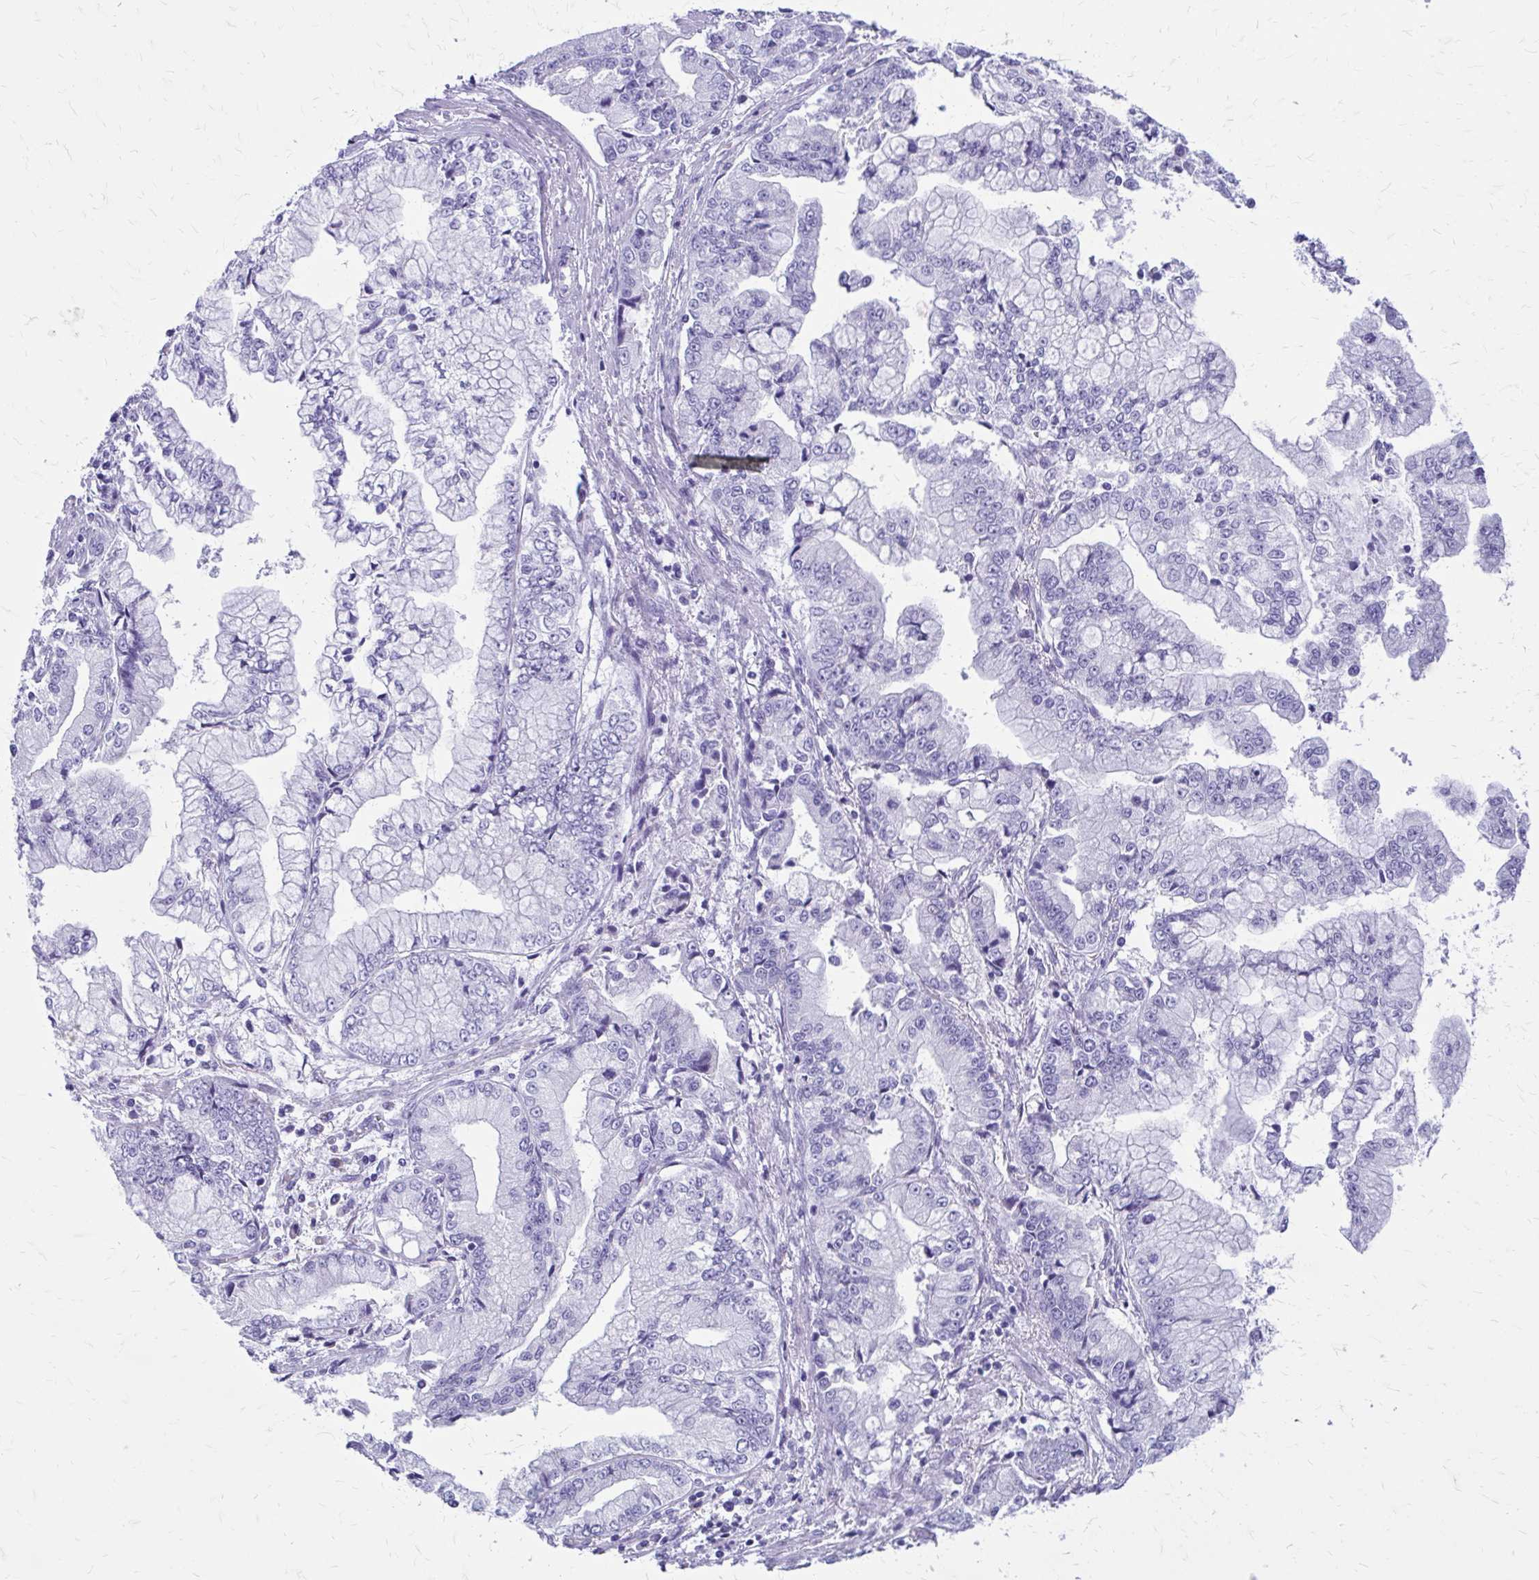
{"staining": {"intensity": "negative", "quantity": "none", "location": "none"}, "tissue": "stomach cancer", "cell_type": "Tumor cells", "image_type": "cancer", "snomed": [{"axis": "morphology", "description": "Adenocarcinoma, NOS"}, {"axis": "topography", "description": "Stomach, upper"}], "caption": "Tumor cells show no significant protein positivity in stomach cancer.", "gene": "LCN15", "patient": {"sex": "female", "age": 74}}